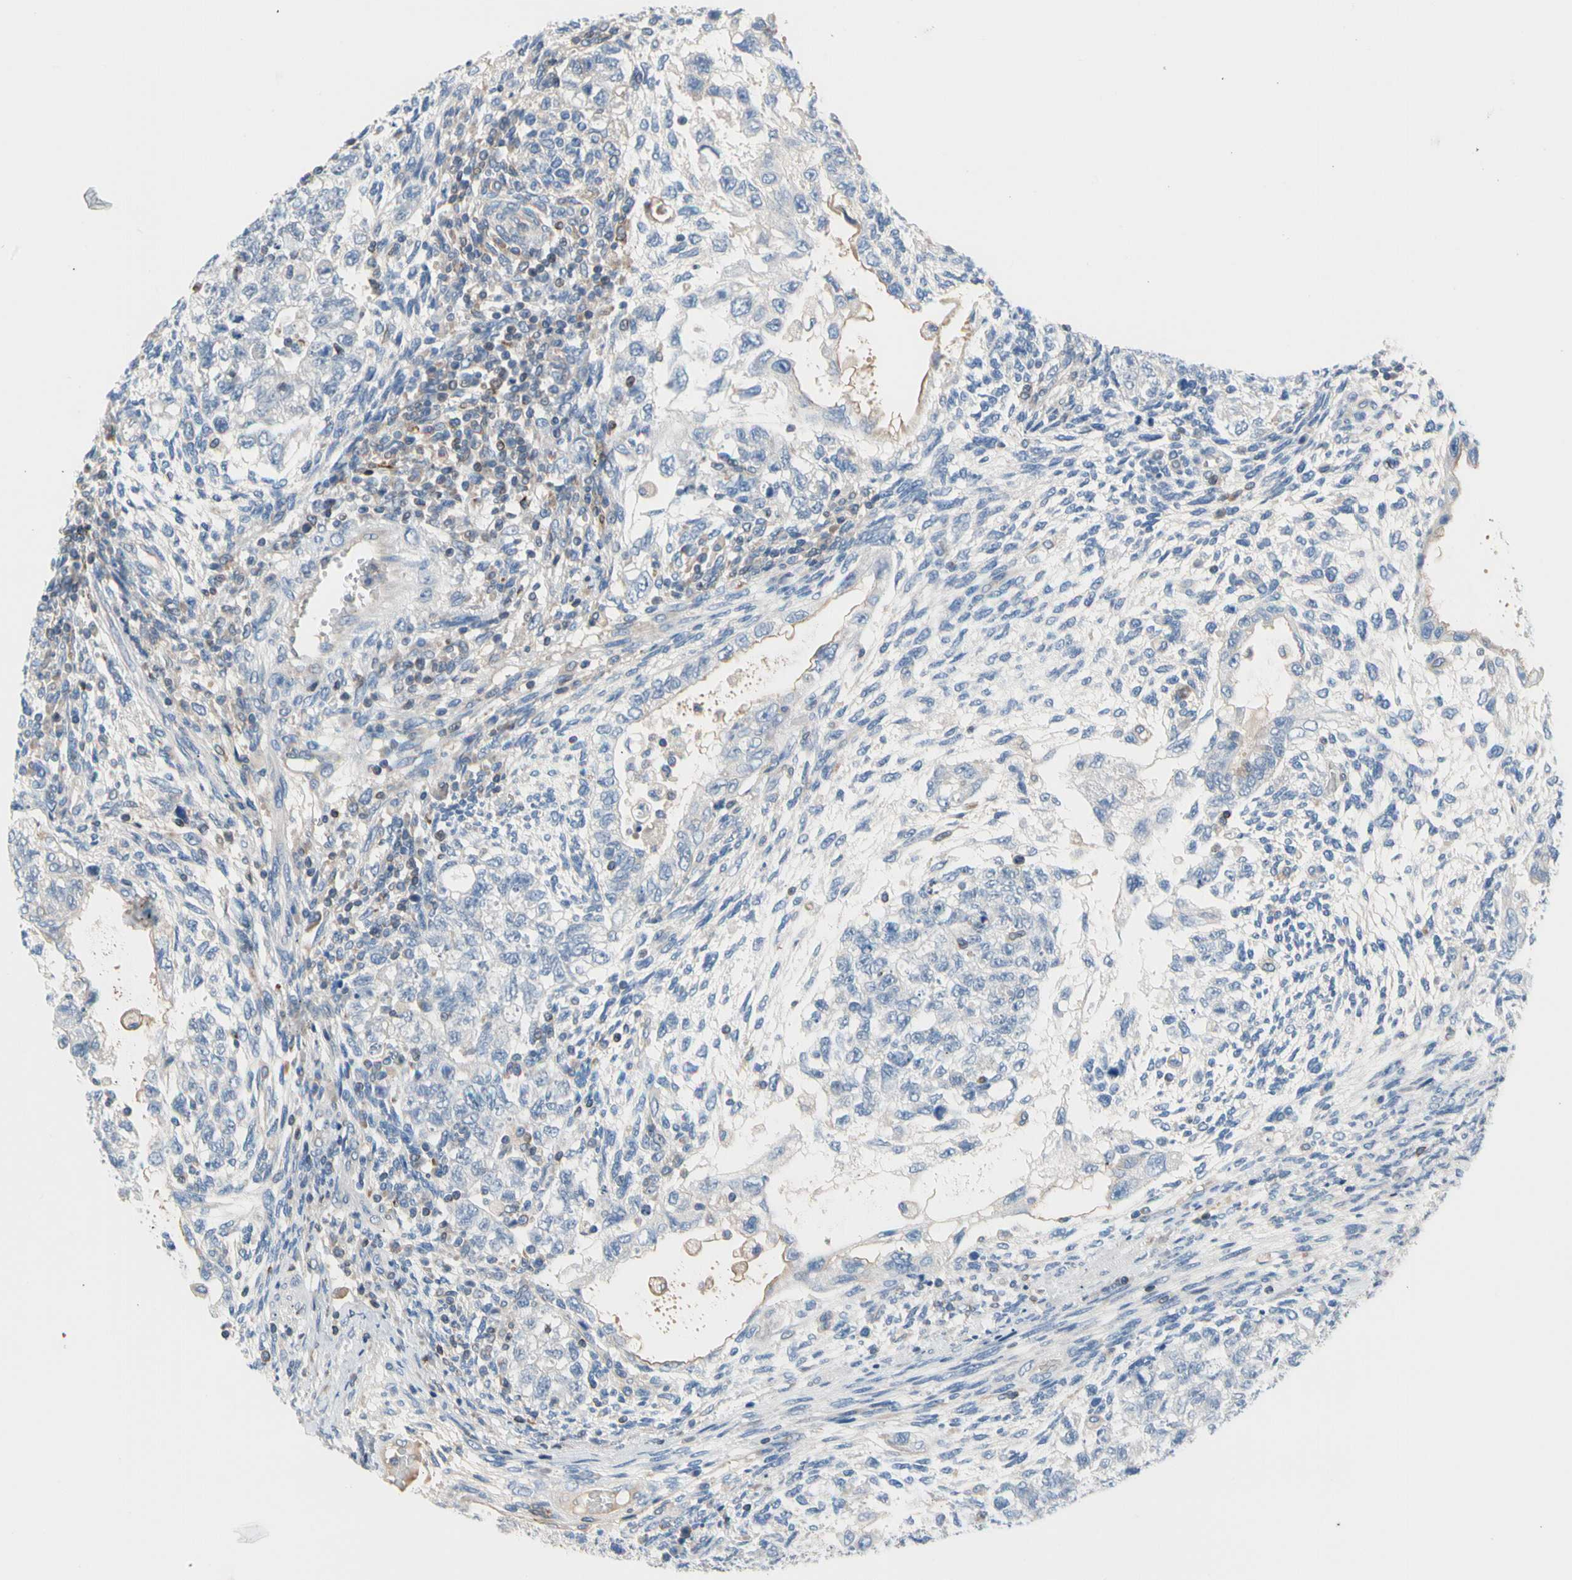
{"staining": {"intensity": "negative", "quantity": "none", "location": "none"}, "tissue": "testis cancer", "cell_type": "Tumor cells", "image_type": "cancer", "snomed": [{"axis": "morphology", "description": "Normal tissue, NOS"}, {"axis": "morphology", "description": "Carcinoma, Embryonal, NOS"}, {"axis": "topography", "description": "Testis"}], "caption": "Testis embryonal carcinoma stained for a protein using immunohistochemistry reveals no expression tumor cells.", "gene": "MAP3K3", "patient": {"sex": "male", "age": 36}}